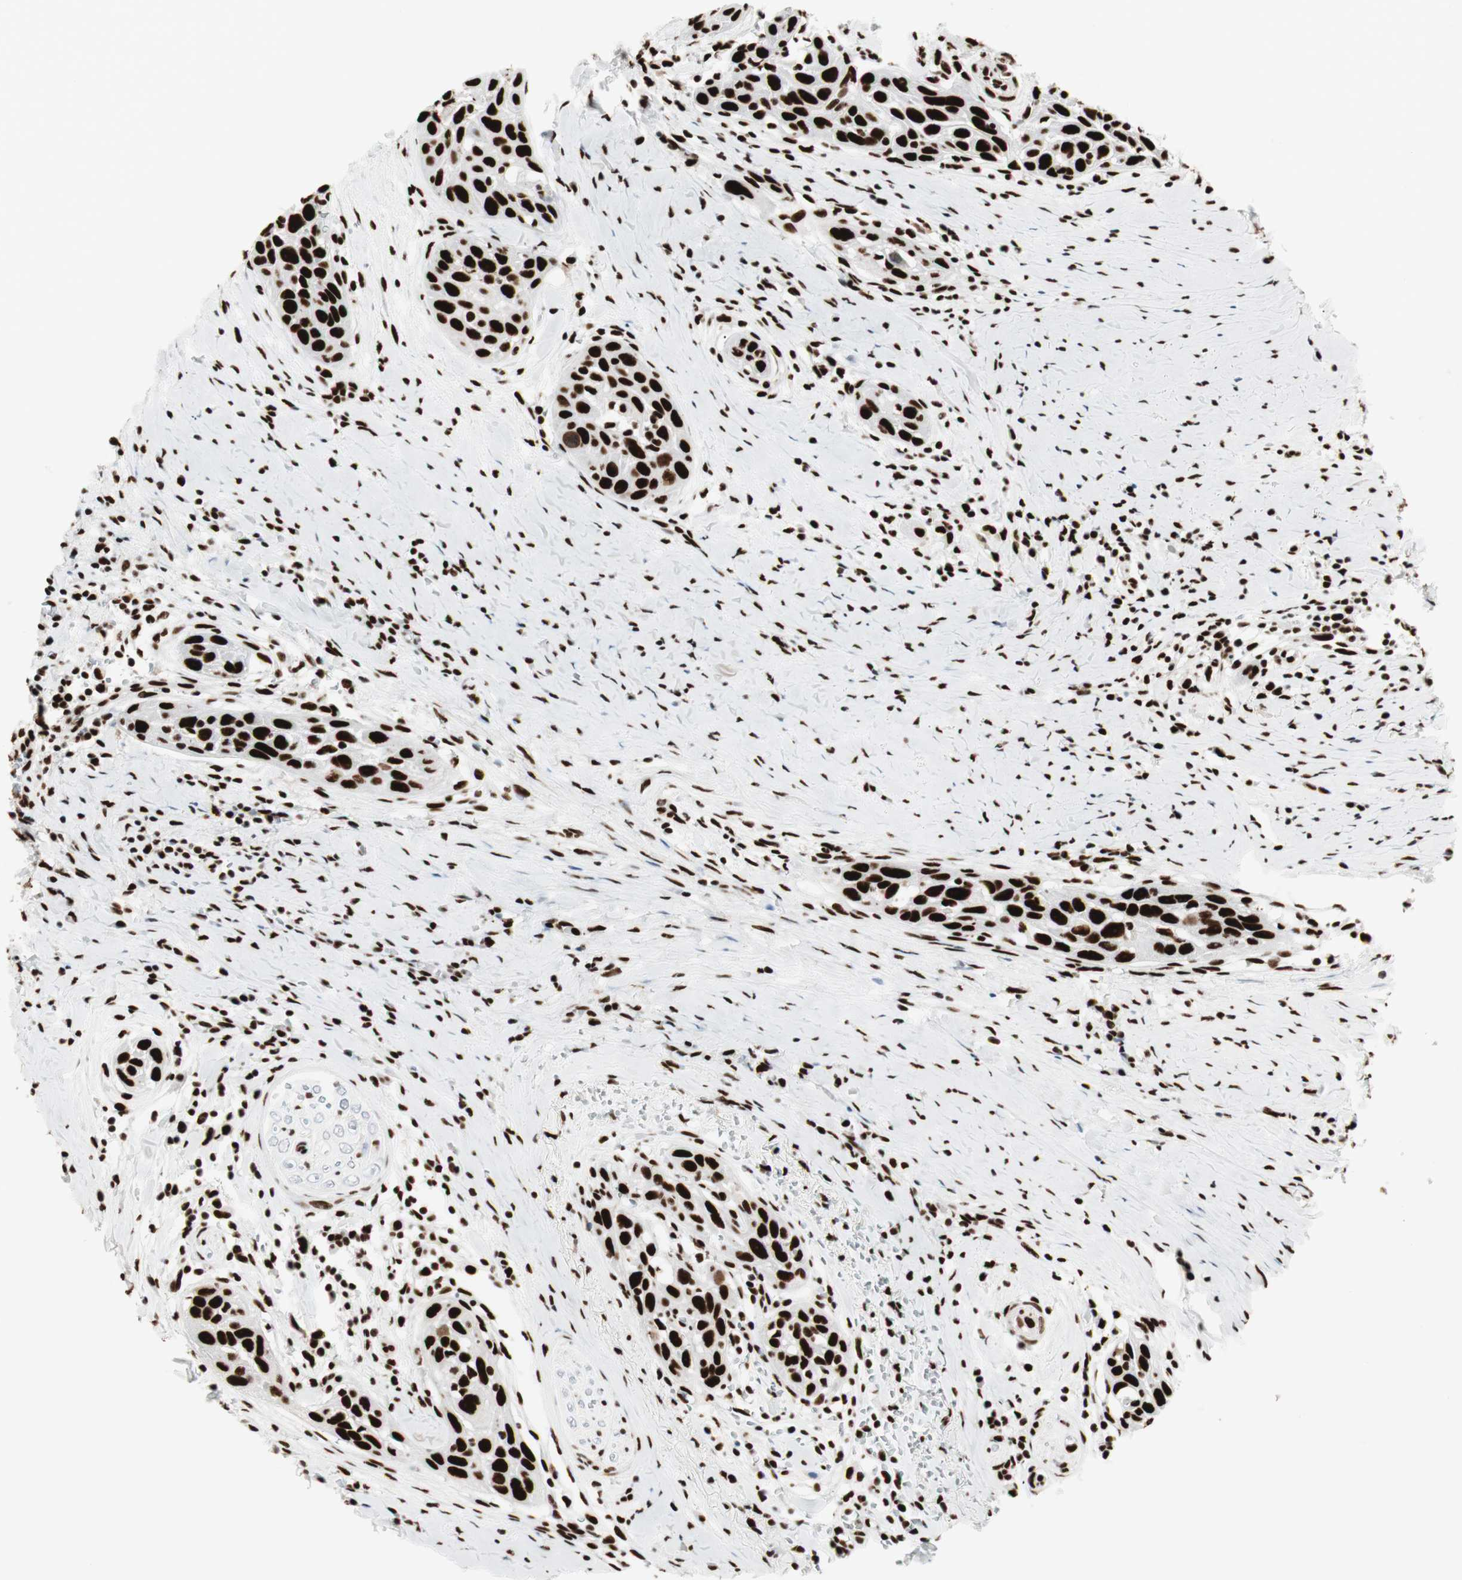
{"staining": {"intensity": "strong", "quantity": ">75%", "location": "nuclear"}, "tissue": "head and neck cancer", "cell_type": "Tumor cells", "image_type": "cancer", "snomed": [{"axis": "morphology", "description": "Normal tissue, NOS"}, {"axis": "morphology", "description": "Squamous cell carcinoma, NOS"}, {"axis": "topography", "description": "Oral tissue"}, {"axis": "topography", "description": "Head-Neck"}], "caption": "This is an image of IHC staining of head and neck cancer, which shows strong positivity in the nuclear of tumor cells.", "gene": "PSME3", "patient": {"sex": "female", "age": 50}}